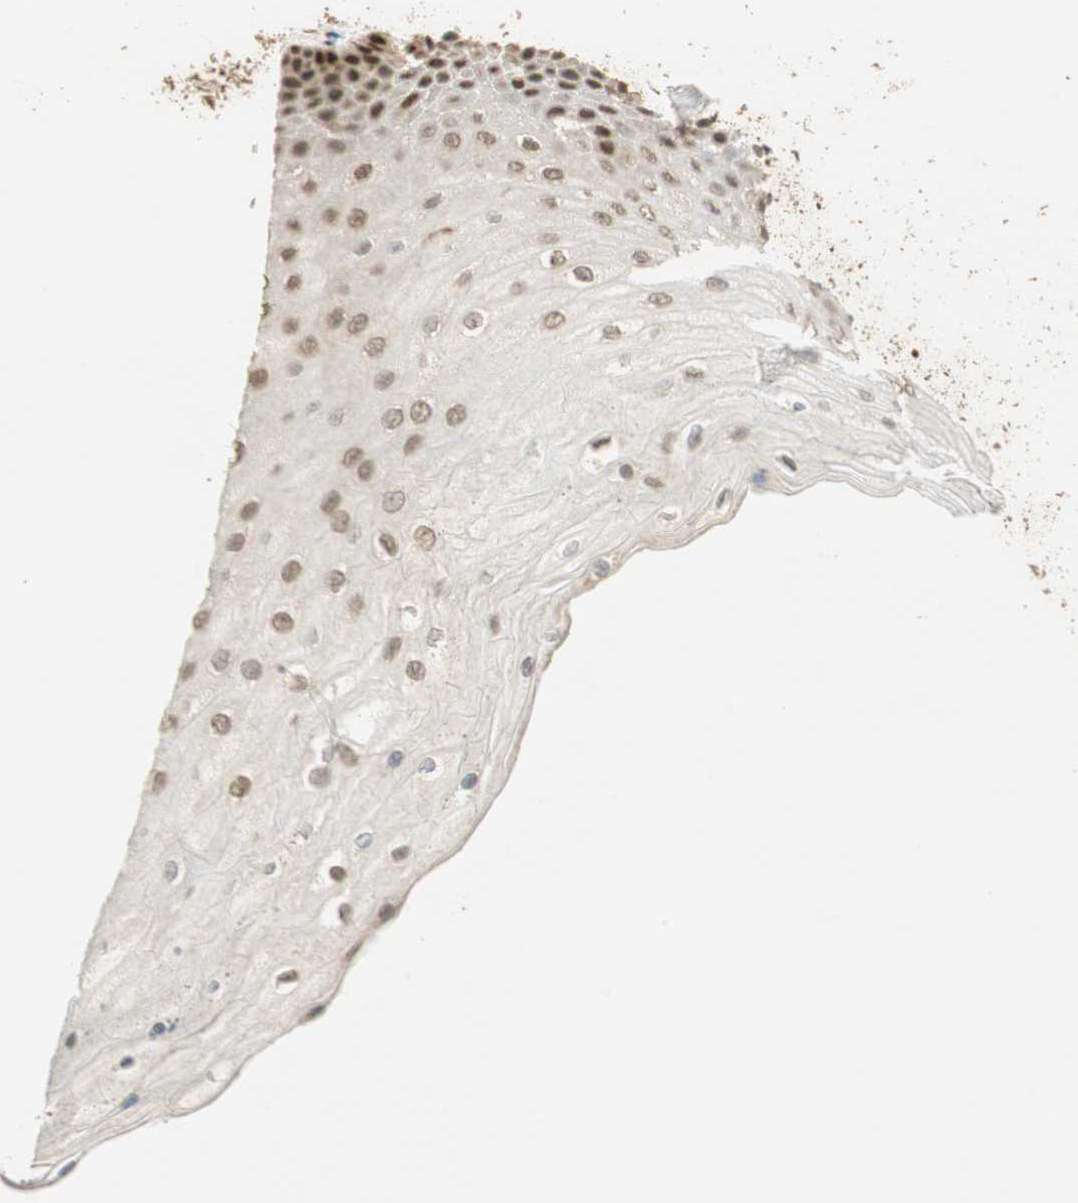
{"staining": {"intensity": "weak", "quantity": "<25%", "location": "nuclear"}, "tissue": "skin", "cell_type": "Epidermal cells", "image_type": "normal", "snomed": [{"axis": "morphology", "description": "Normal tissue, NOS"}, {"axis": "topography", "description": "Anal"}], "caption": "A photomicrograph of human skin is negative for staining in epidermal cells. (DAB (3,3'-diaminobenzidine) immunohistochemistry (IHC) with hematoxylin counter stain).", "gene": "NES", "patient": {"sex": "female", "age": 46}}